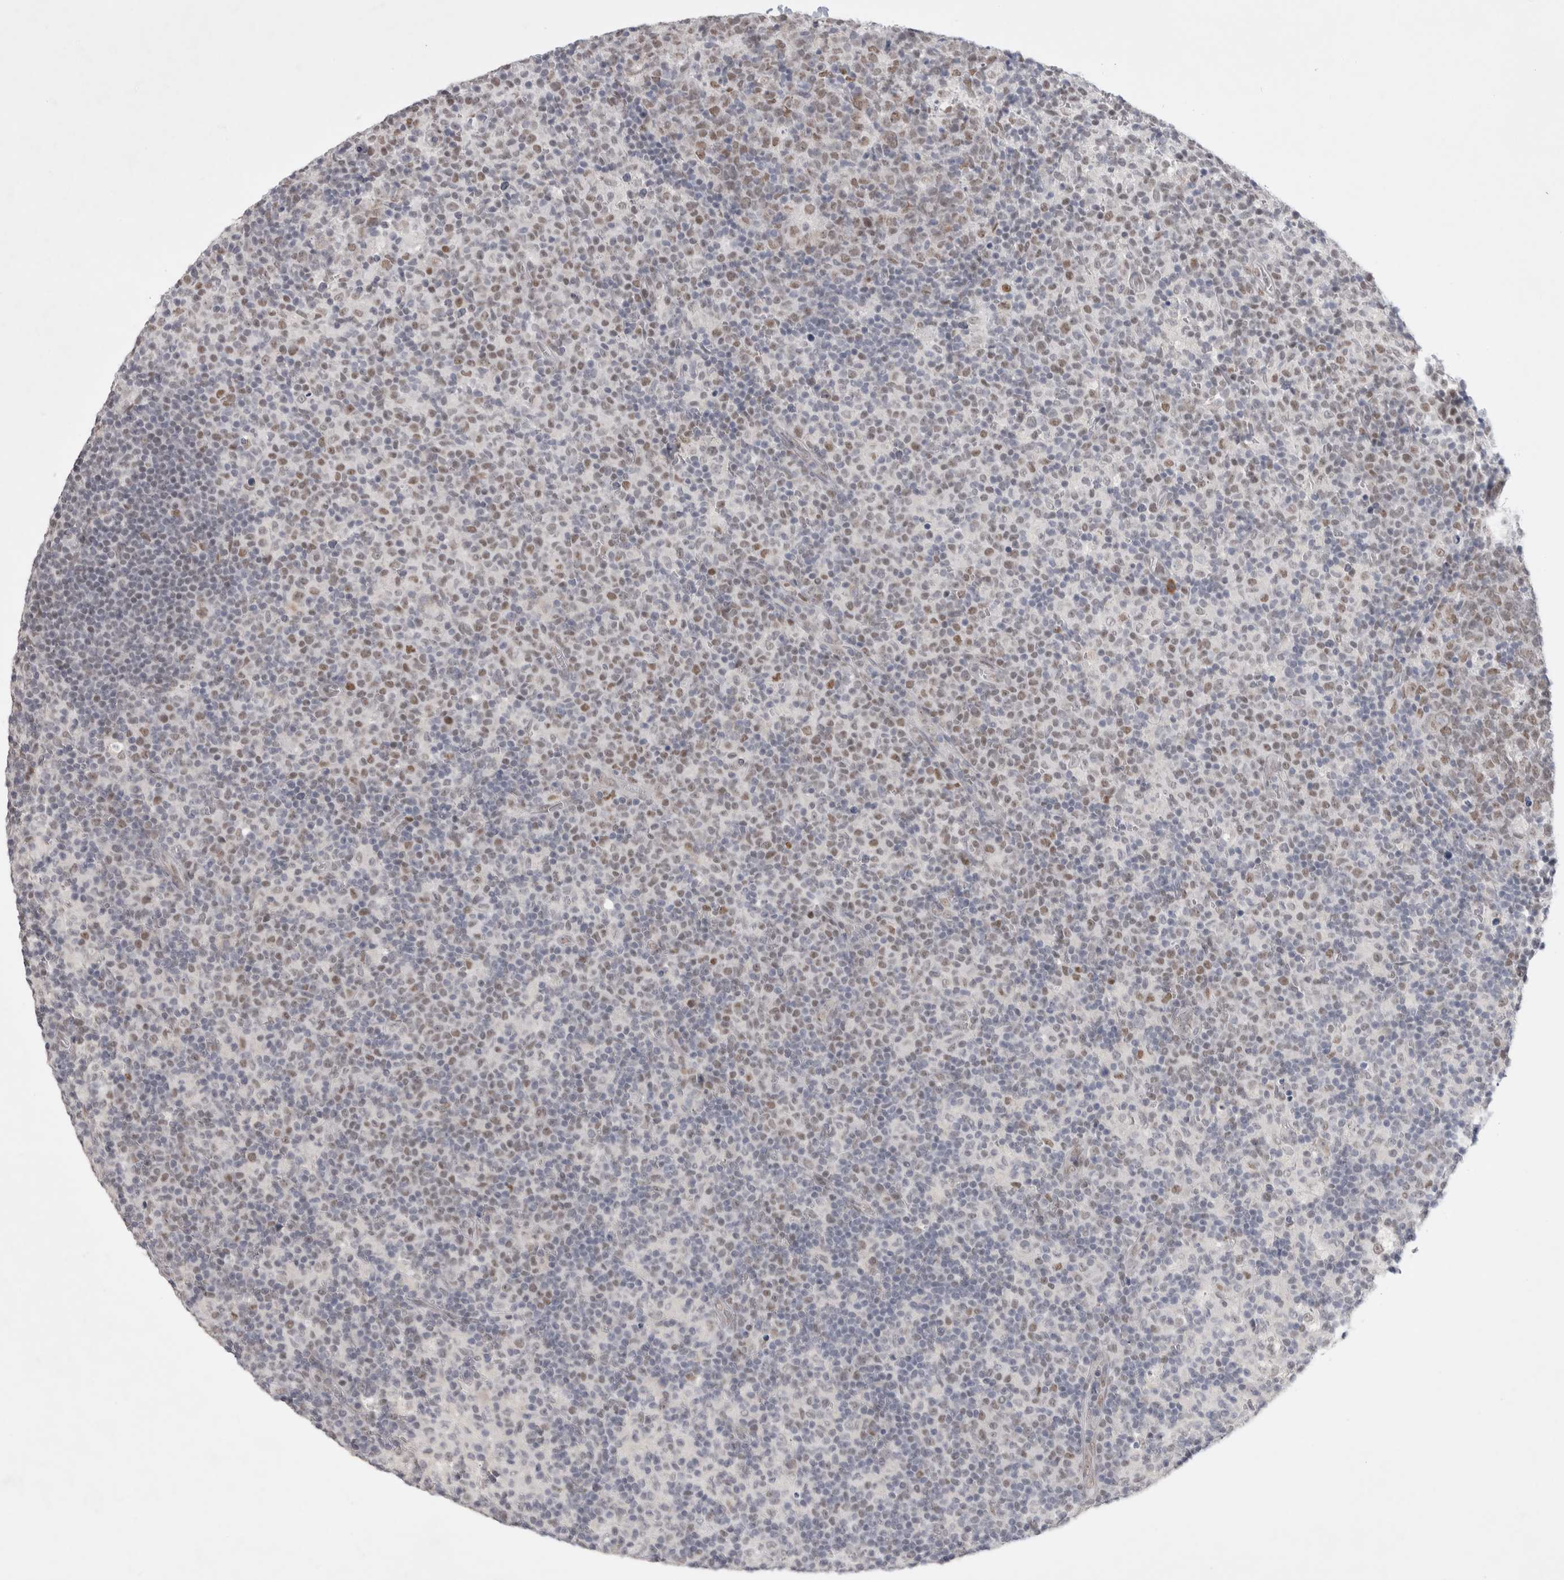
{"staining": {"intensity": "weak", "quantity": "25%-75%", "location": "nuclear"}, "tissue": "lymph node", "cell_type": "Germinal center cells", "image_type": "normal", "snomed": [{"axis": "morphology", "description": "Normal tissue, NOS"}, {"axis": "morphology", "description": "Inflammation, NOS"}, {"axis": "topography", "description": "Lymph node"}], "caption": "A high-resolution photomicrograph shows IHC staining of benign lymph node, which demonstrates weak nuclear expression in approximately 25%-75% of germinal center cells. Ihc stains the protein of interest in brown and the nuclei are stained blue.", "gene": "RECQL4", "patient": {"sex": "male", "age": 55}}